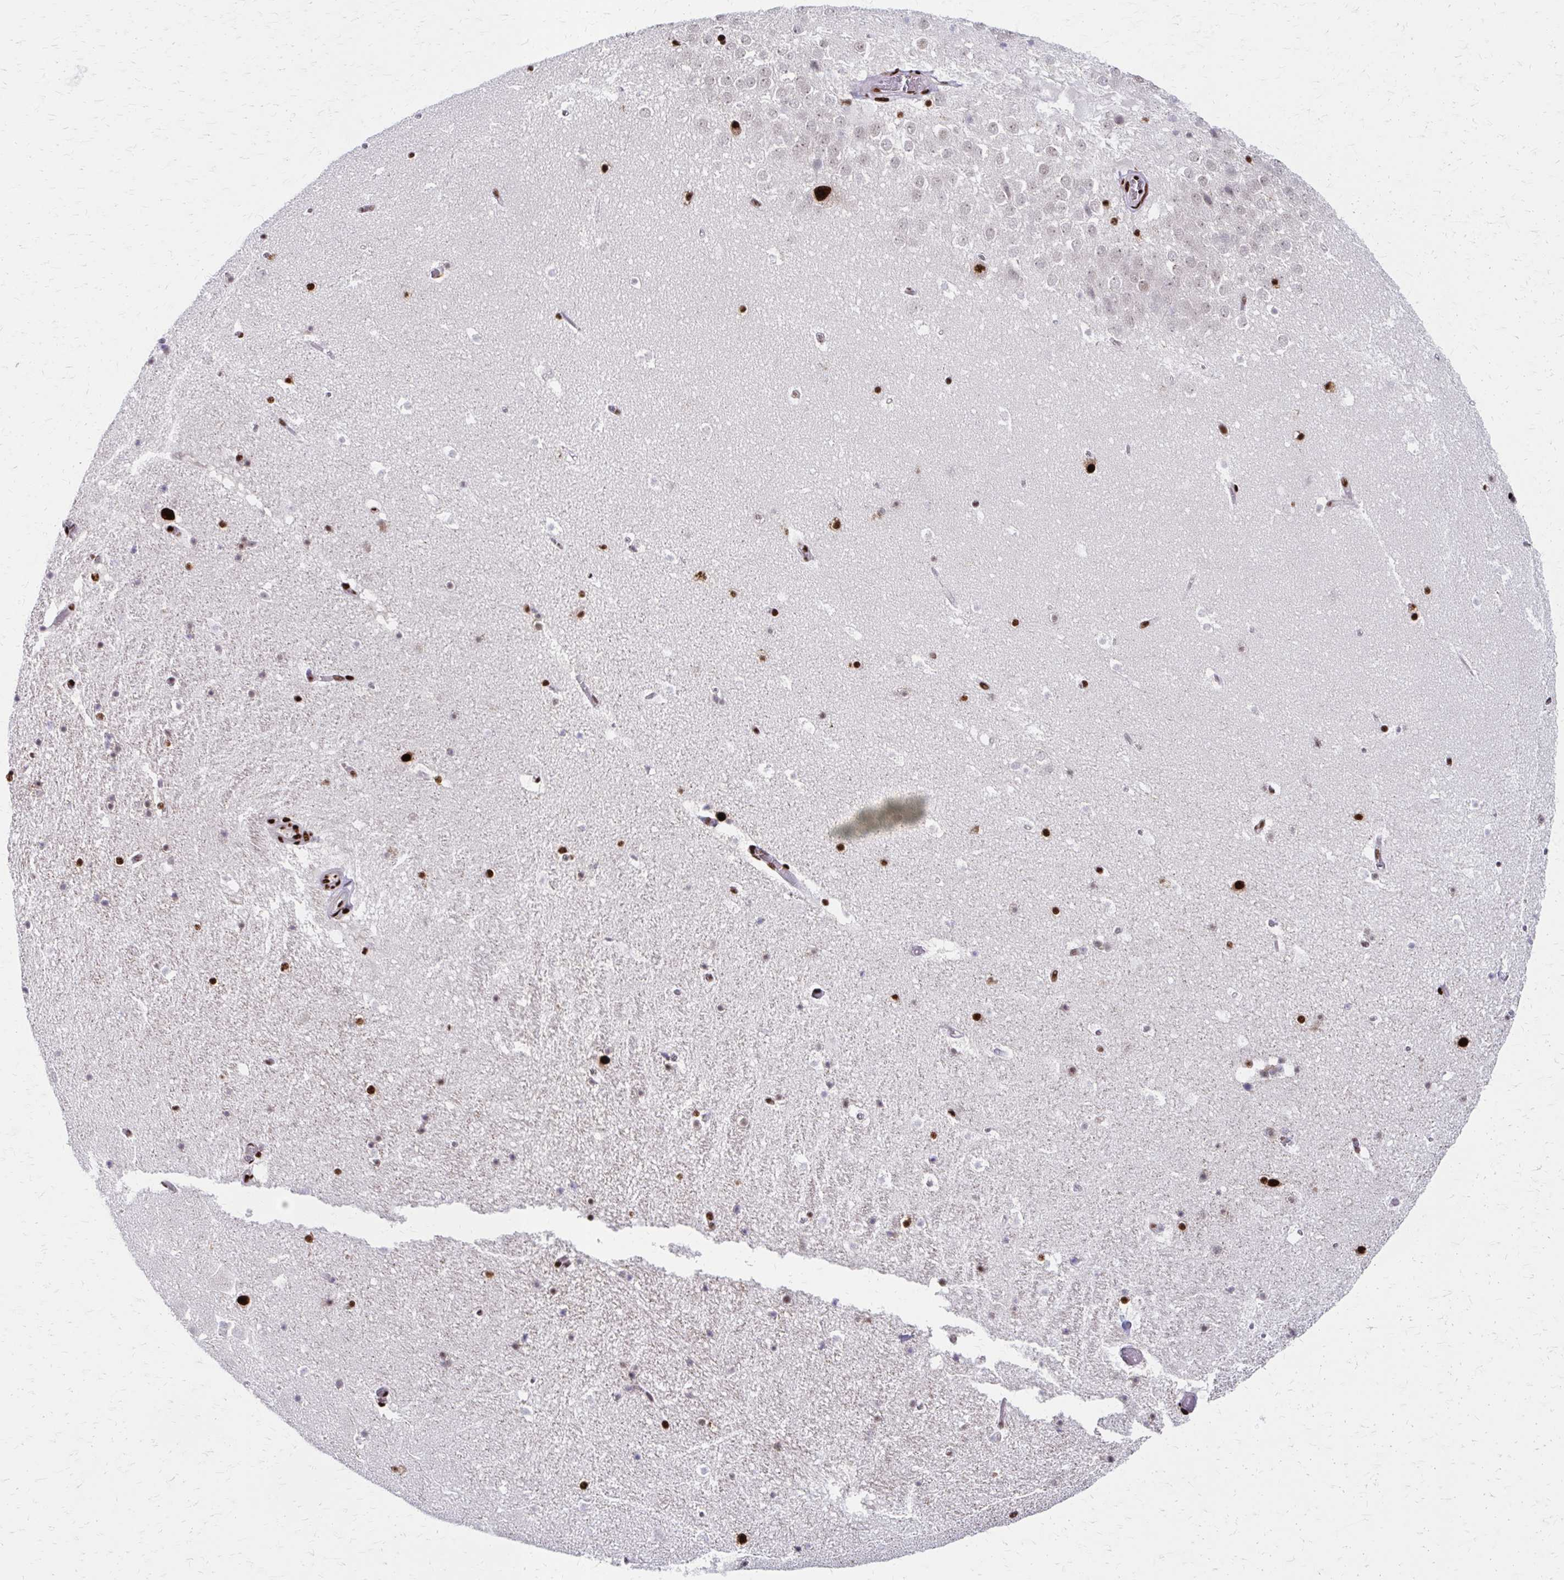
{"staining": {"intensity": "moderate", "quantity": "25%-75%", "location": "nuclear"}, "tissue": "hippocampus", "cell_type": "Glial cells", "image_type": "normal", "snomed": [{"axis": "morphology", "description": "Normal tissue, NOS"}, {"axis": "topography", "description": "Hippocampus"}], "caption": "High-power microscopy captured an IHC image of benign hippocampus, revealing moderate nuclear staining in approximately 25%-75% of glial cells. (DAB (3,3'-diaminobenzidine) = brown stain, brightfield microscopy at high magnification).", "gene": "CNKSR3", "patient": {"sex": "female", "age": 42}}